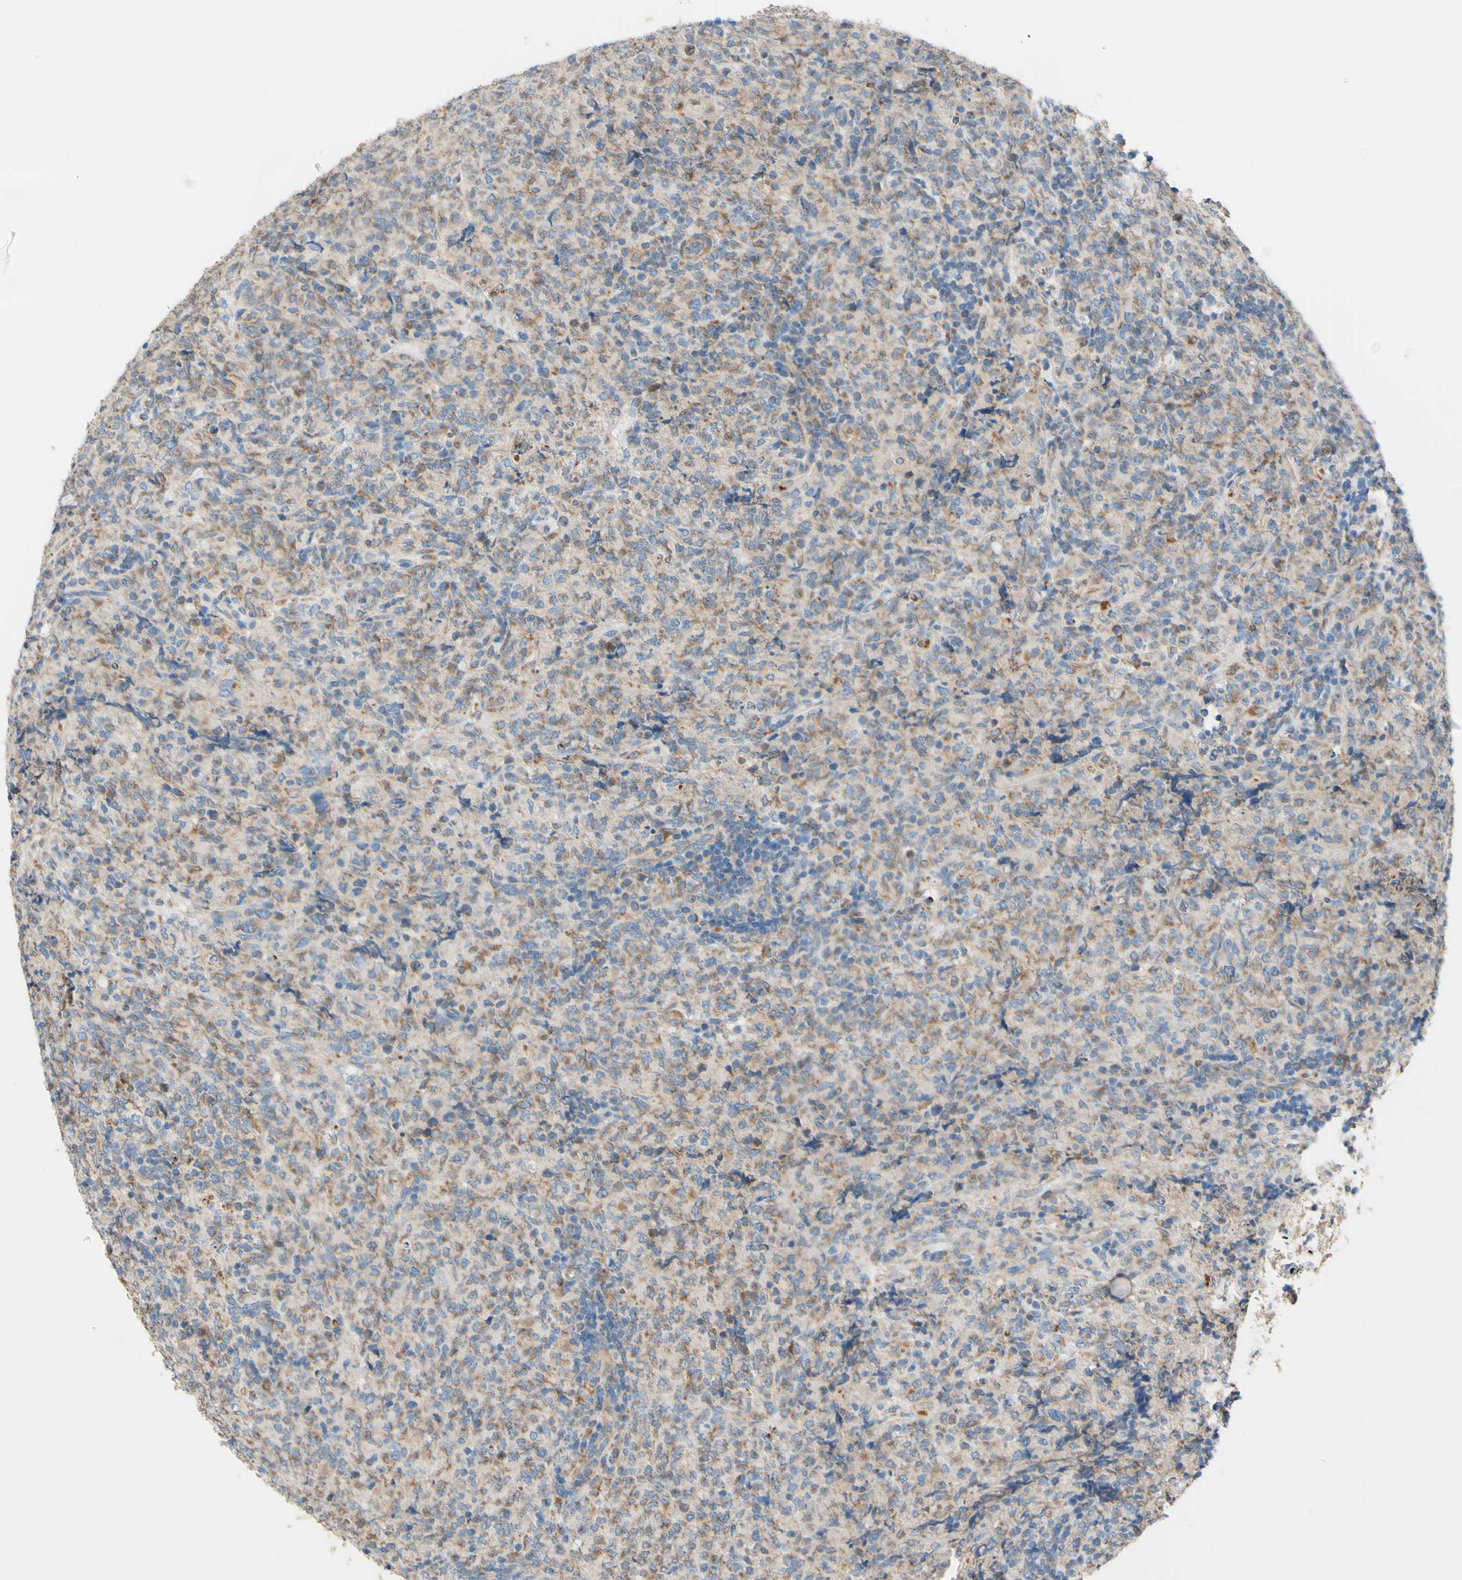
{"staining": {"intensity": "weak", "quantity": "25%-75%", "location": "cytoplasmic/membranous"}, "tissue": "lymphoma", "cell_type": "Tumor cells", "image_type": "cancer", "snomed": [{"axis": "morphology", "description": "Malignant lymphoma, non-Hodgkin's type, High grade"}, {"axis": "topography", "description": "Tonsil"}], "caption": "Tumor cells show weak cytoplasmic/membranous positivity in approximately 25%-75% of cells in high-grade malignant lymphoma, non-Hodgkin's type.", "gene": "RETREG2", "patient": {"sex": "female", "age": 36}}